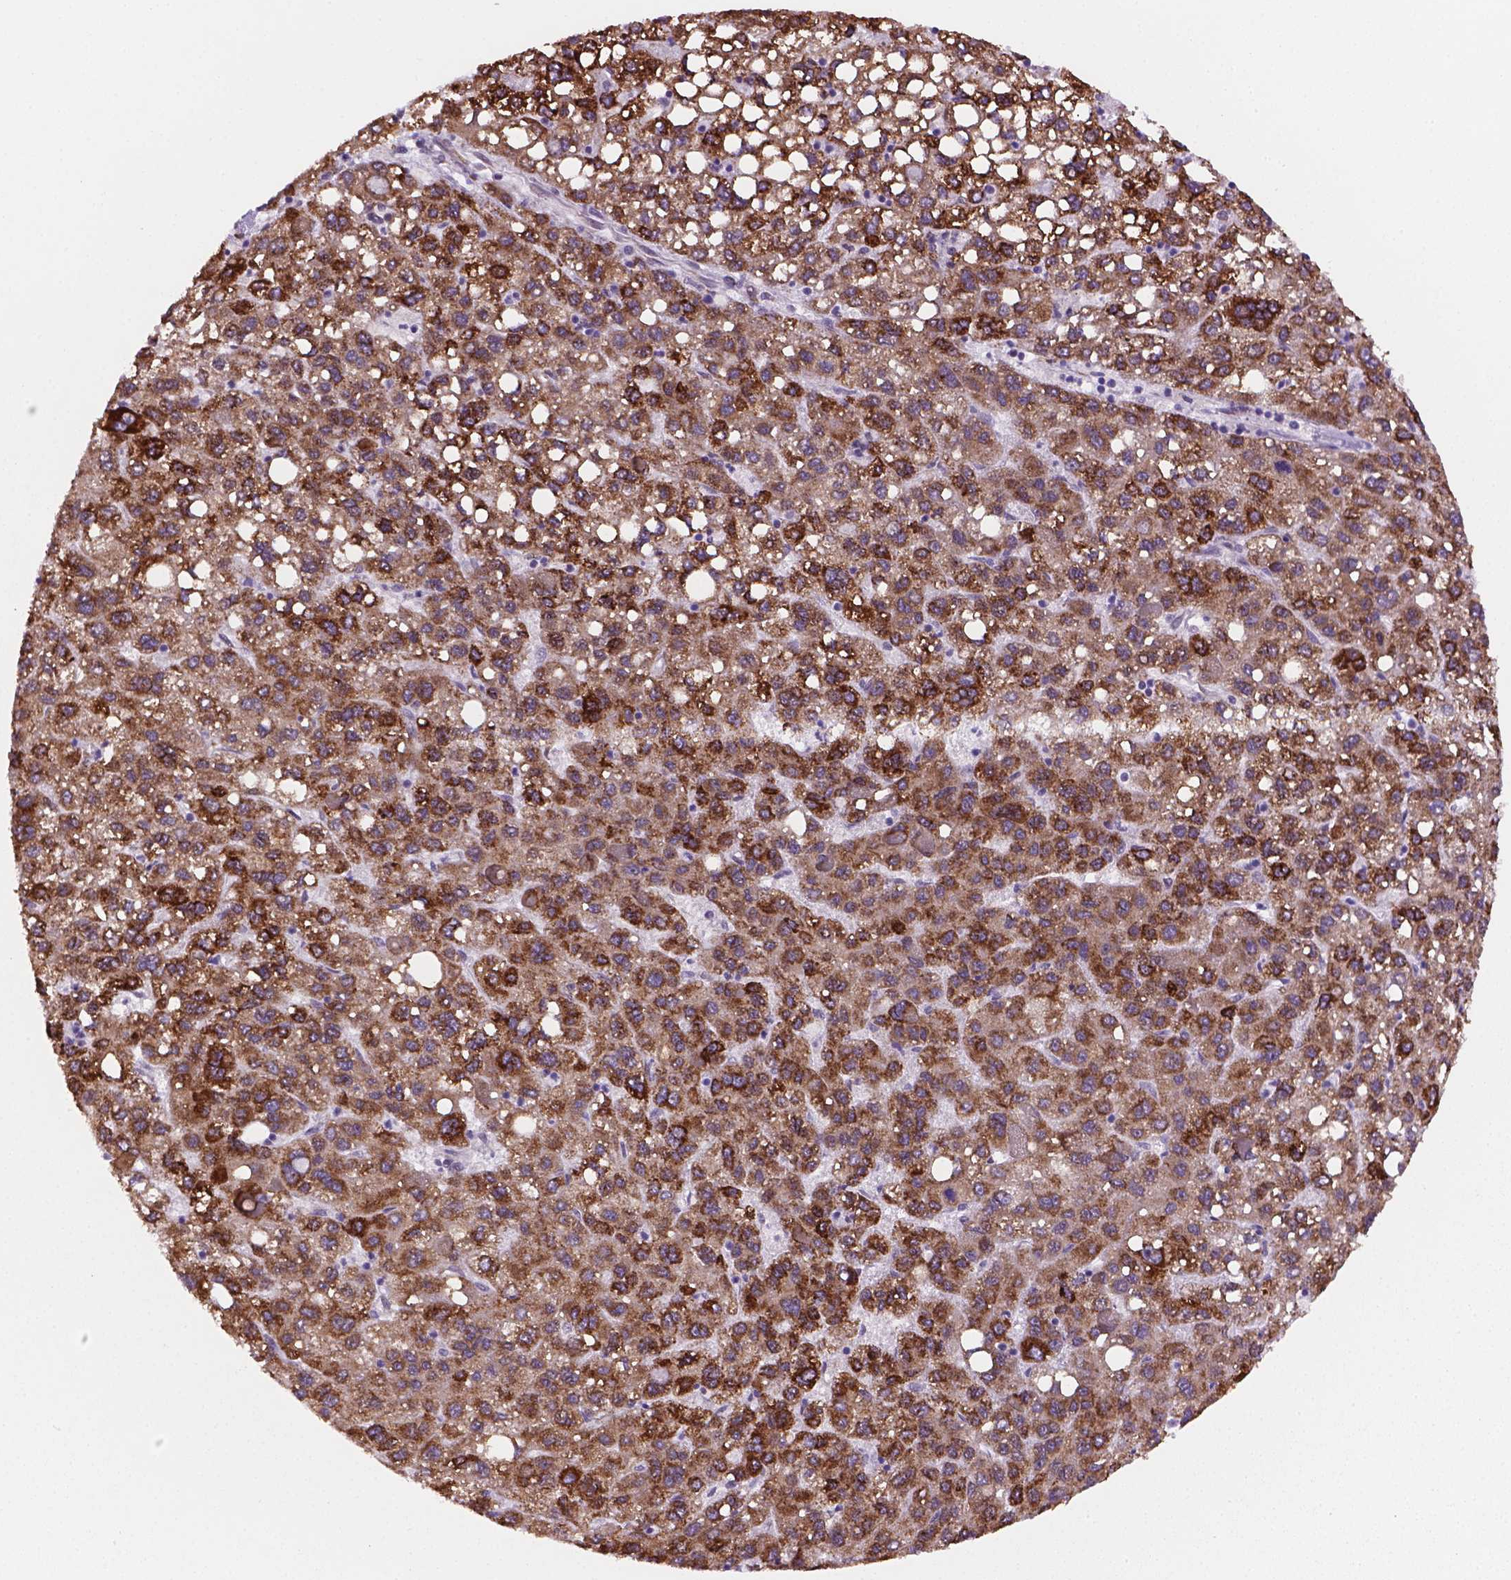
{"staining": {"intensity": "strong", "quantity": ">75%", "location": "cytoplasmic/membranous"}, "tissue": "liver cancer", "cell_type": "Tumor cells", "image_type": "cancer", "snomed": [{"axis": "morphology", "description": "Carcinoma, Hepatocellular, NOS"}, {"axis": "topography", "description": "Liver"}], "caption": "Tumor cells display strong cytoplasmic/membranous staining in approximately >75% of cells in liver cancer. (DAB = brown stain, brightfield microscopy at high magnification).", "gene": "FNIP1", "patient": {"sex": "female", "age": 82}}